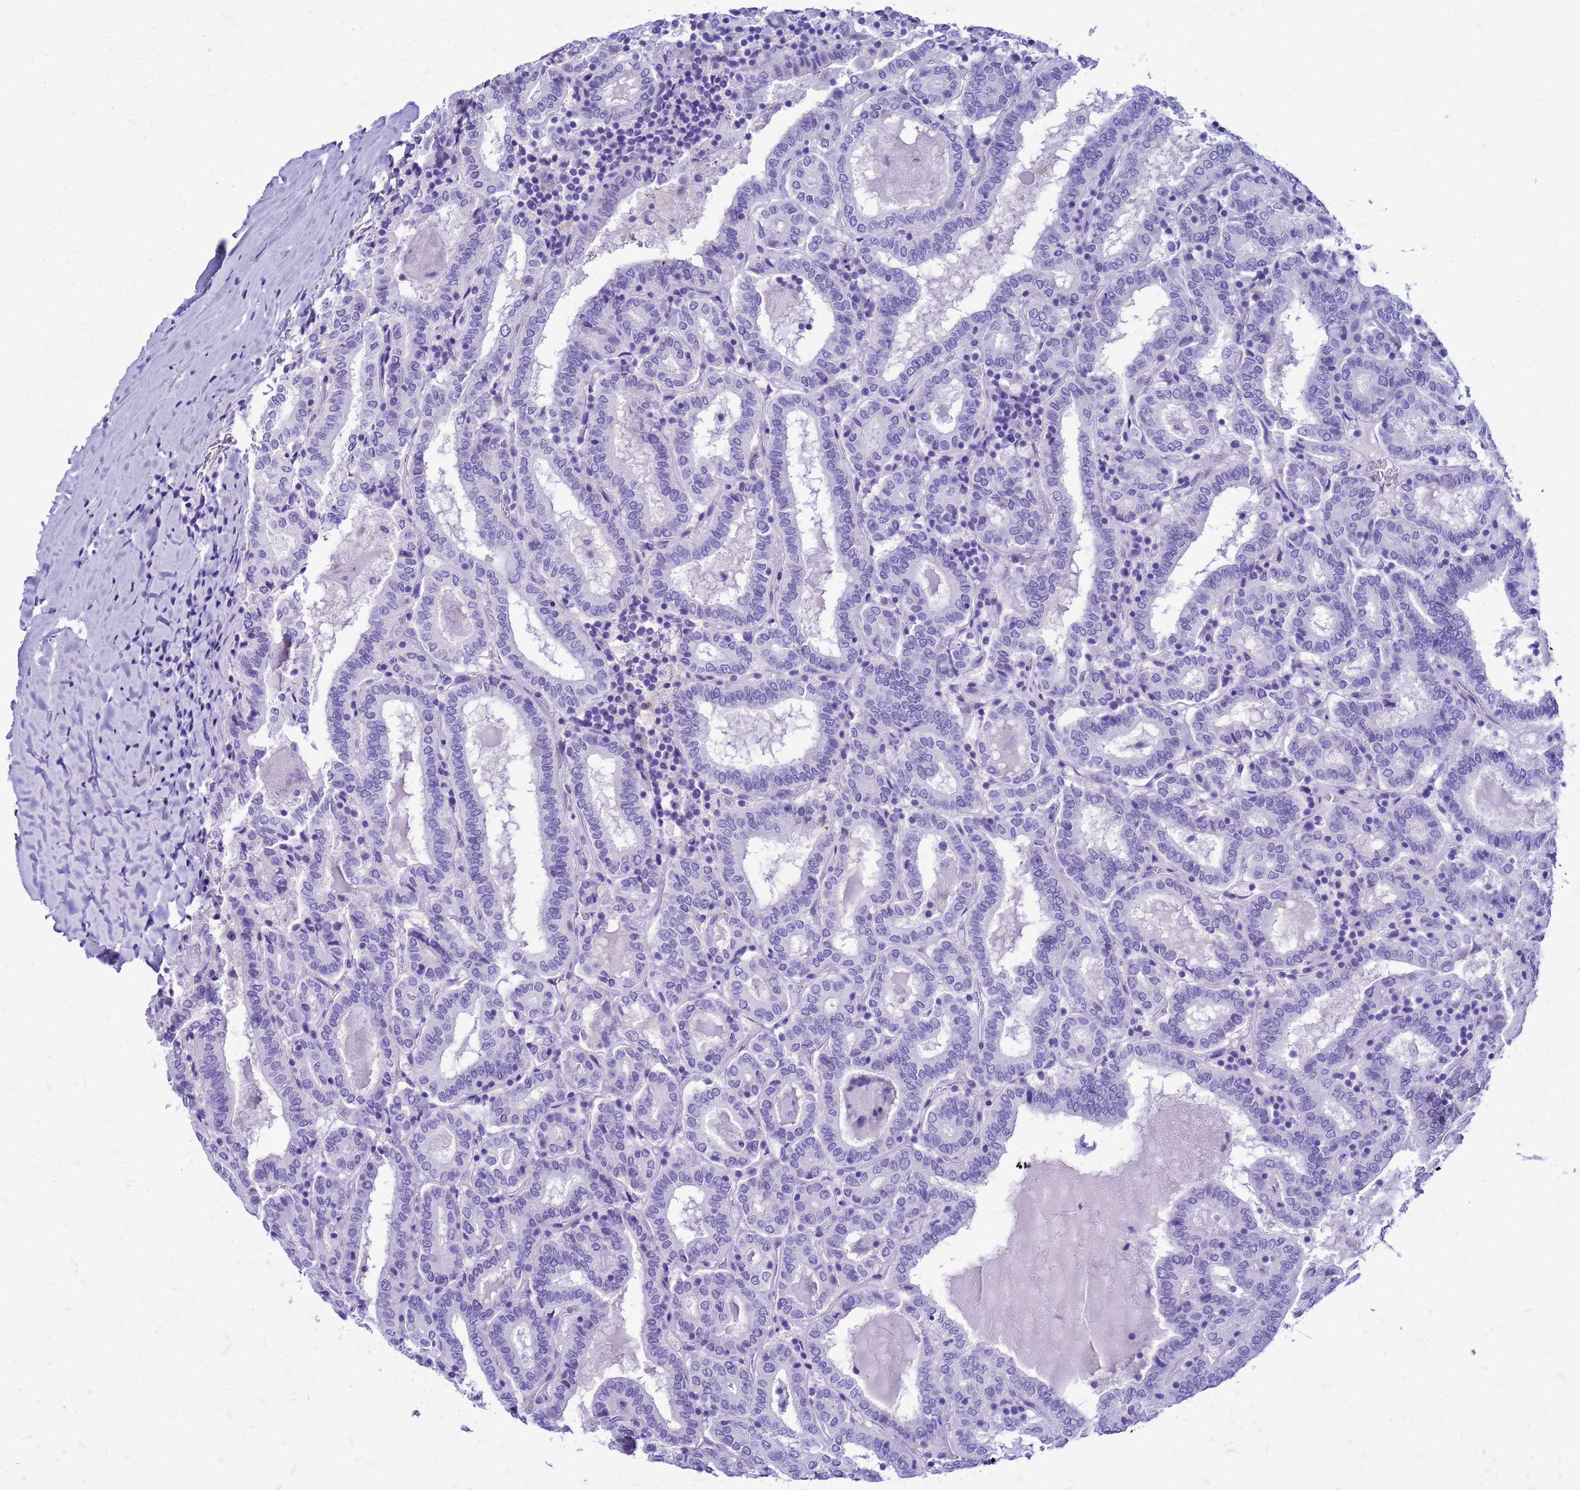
{"staining": {"intensity": "negative", "quantity": "none", "location": "none"}, "tissue": "thyroid cancer", "cell_type": "Tumor cells", "image_type": "cancer", "snomed": [{"axis": "morphology", "description": "Papillary adenocarcinoma, NOS"}, {"axis": "topography", "description": "Thyroid gland"}], "caption": "Thyroid papillary adenocarcinoma stained for a protein using IHC exhibits no positivity tumor cells.", "gene": "CFAP100", "patient": {"sex": "female", "age": 72}}